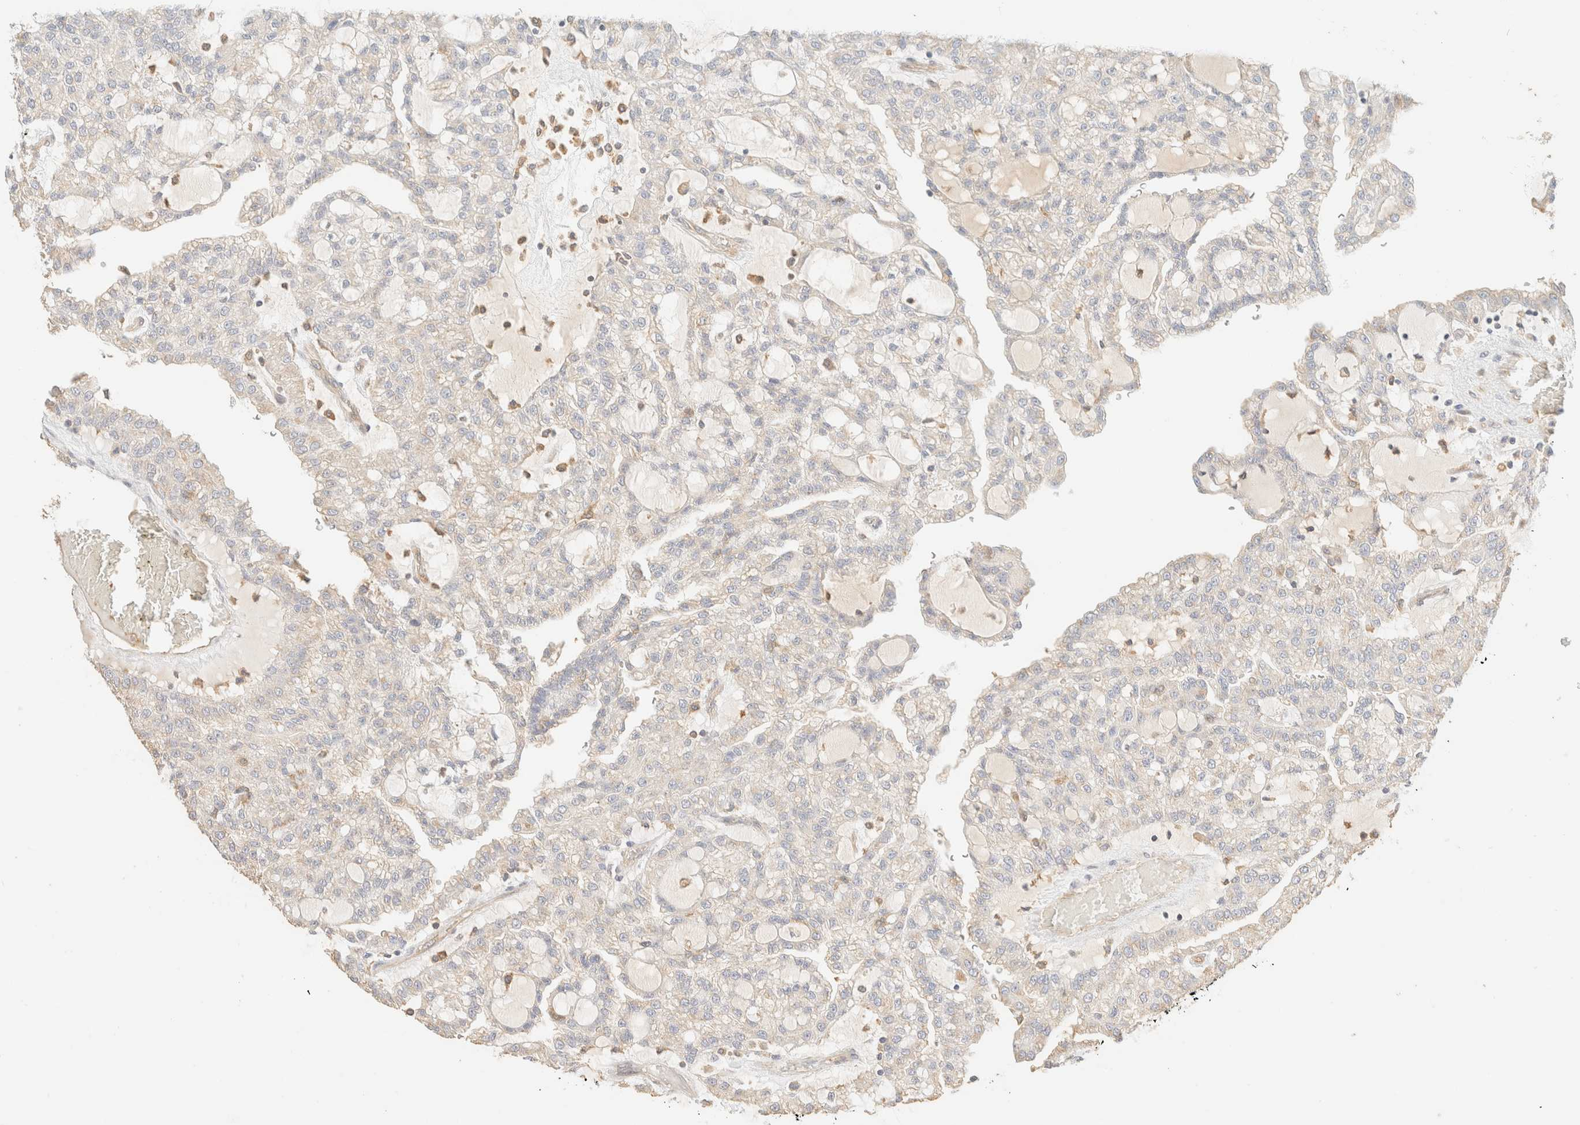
{"staining": {"intensity": "negative", "quantity": "none", "location": "none"}, "tissue": "renal cancer", "cell_type": "Tumor cells", "image_type": "cancer", "snomed": [{"axis": "morphology", "description": "Adenocarcinoma, NOS"}, {"axis": "topography", "description": "Kidney"}], "caption": "High power microscopy histopathology image of an immunohistochemistry (IHC) histopathology image of renal cancer (adenocarcinoma), revealing no significant positivity in tumor cells.", "gene": "FHOD1", "patient": {"sex": "male", "age": 63}}